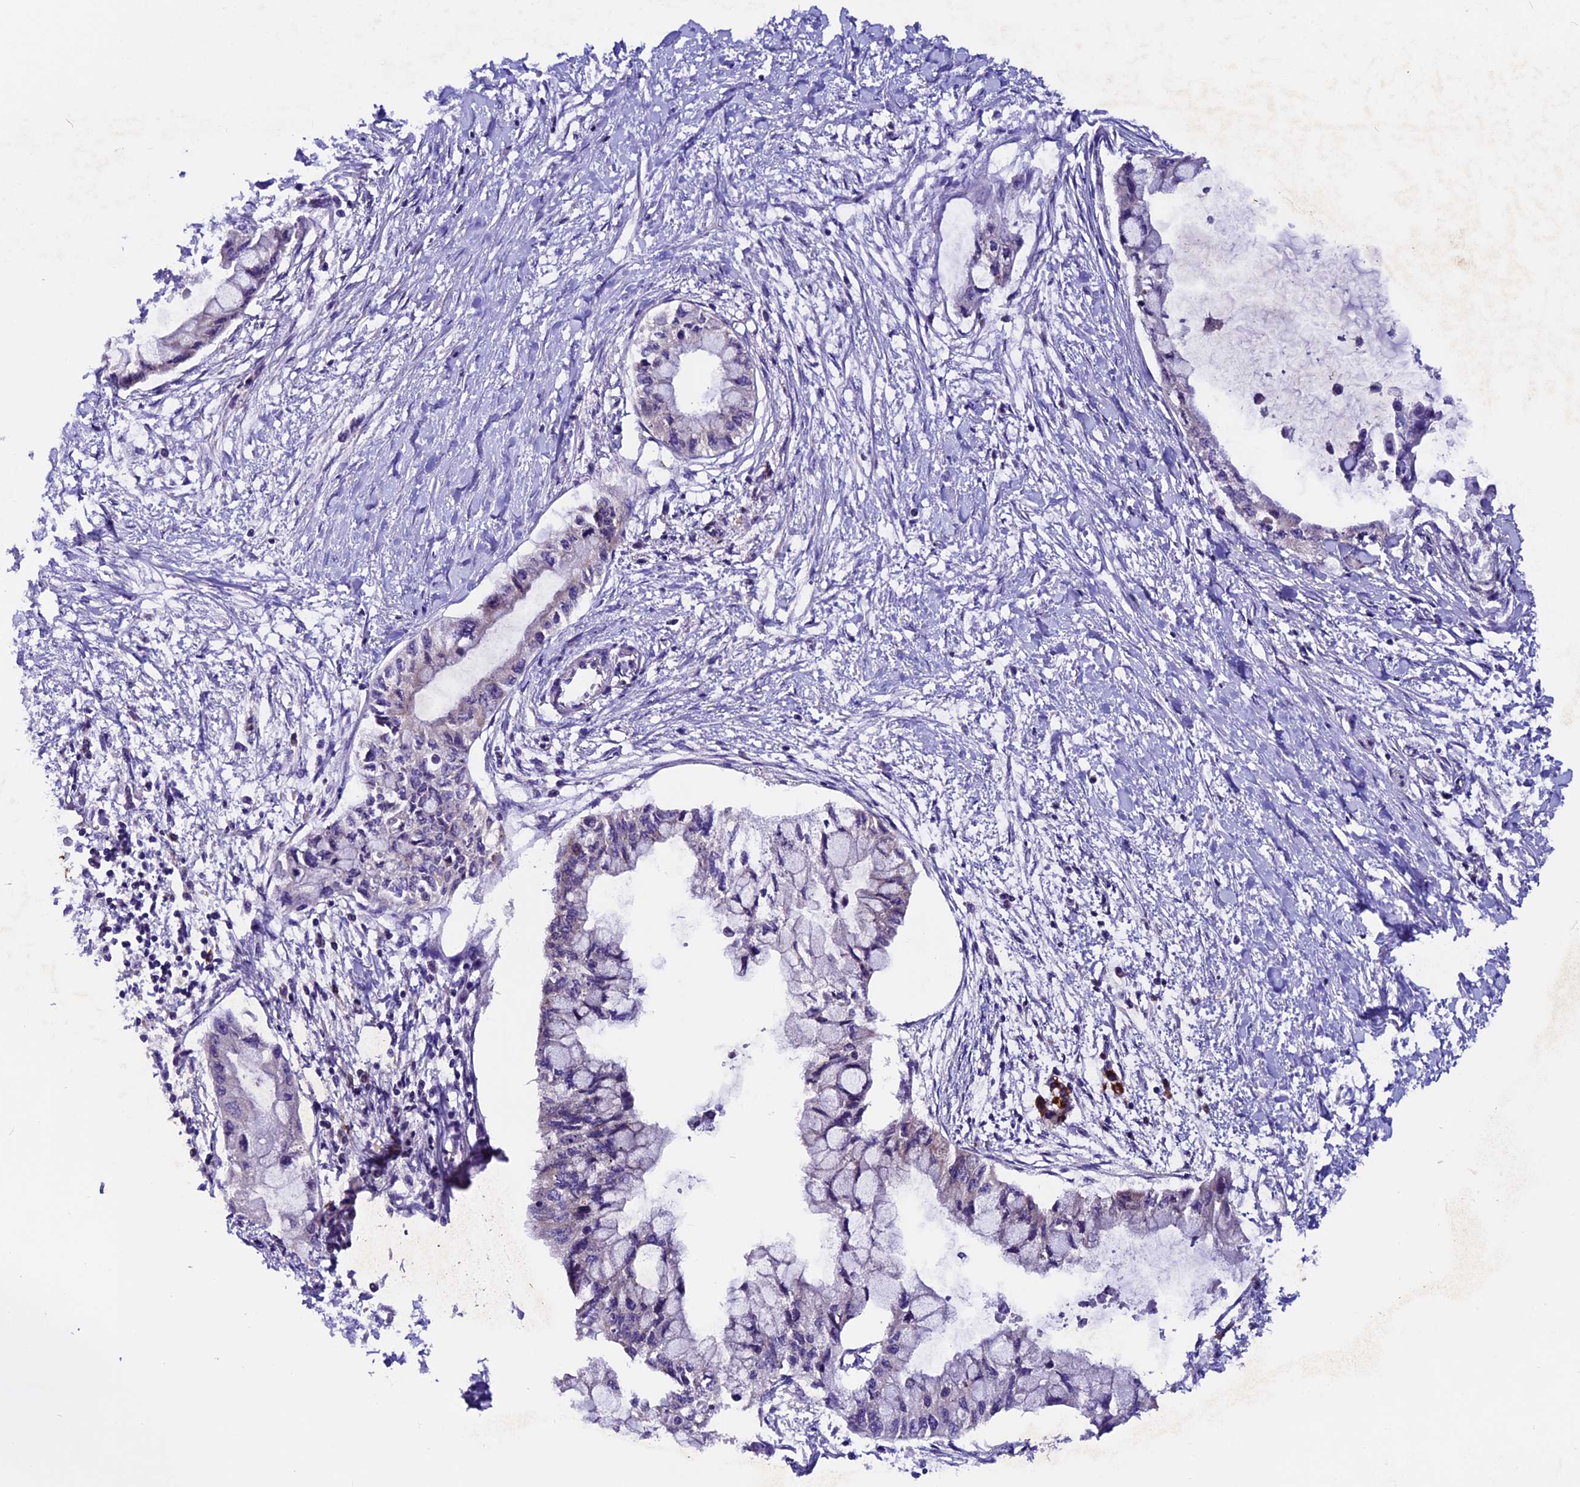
{"staining": {"intensity": "negative", "quantity": "none", "location": "none"}, "tissue": "pancreatic cancer", "cell_type": "Tumor cells", "image_type": "cancer", "snomed": [{"axis": "morphology", "description": "Adenocarcinoma, NOS"}, {"axis": "topography", "description": "Pancreas"}], "caption": "This is a micrograph of IHC staining of pancreatic cancer, which shows no expression in tumor cells.", "gene": "ZNF598", "patient": {"sex": "male", "age": 48}}